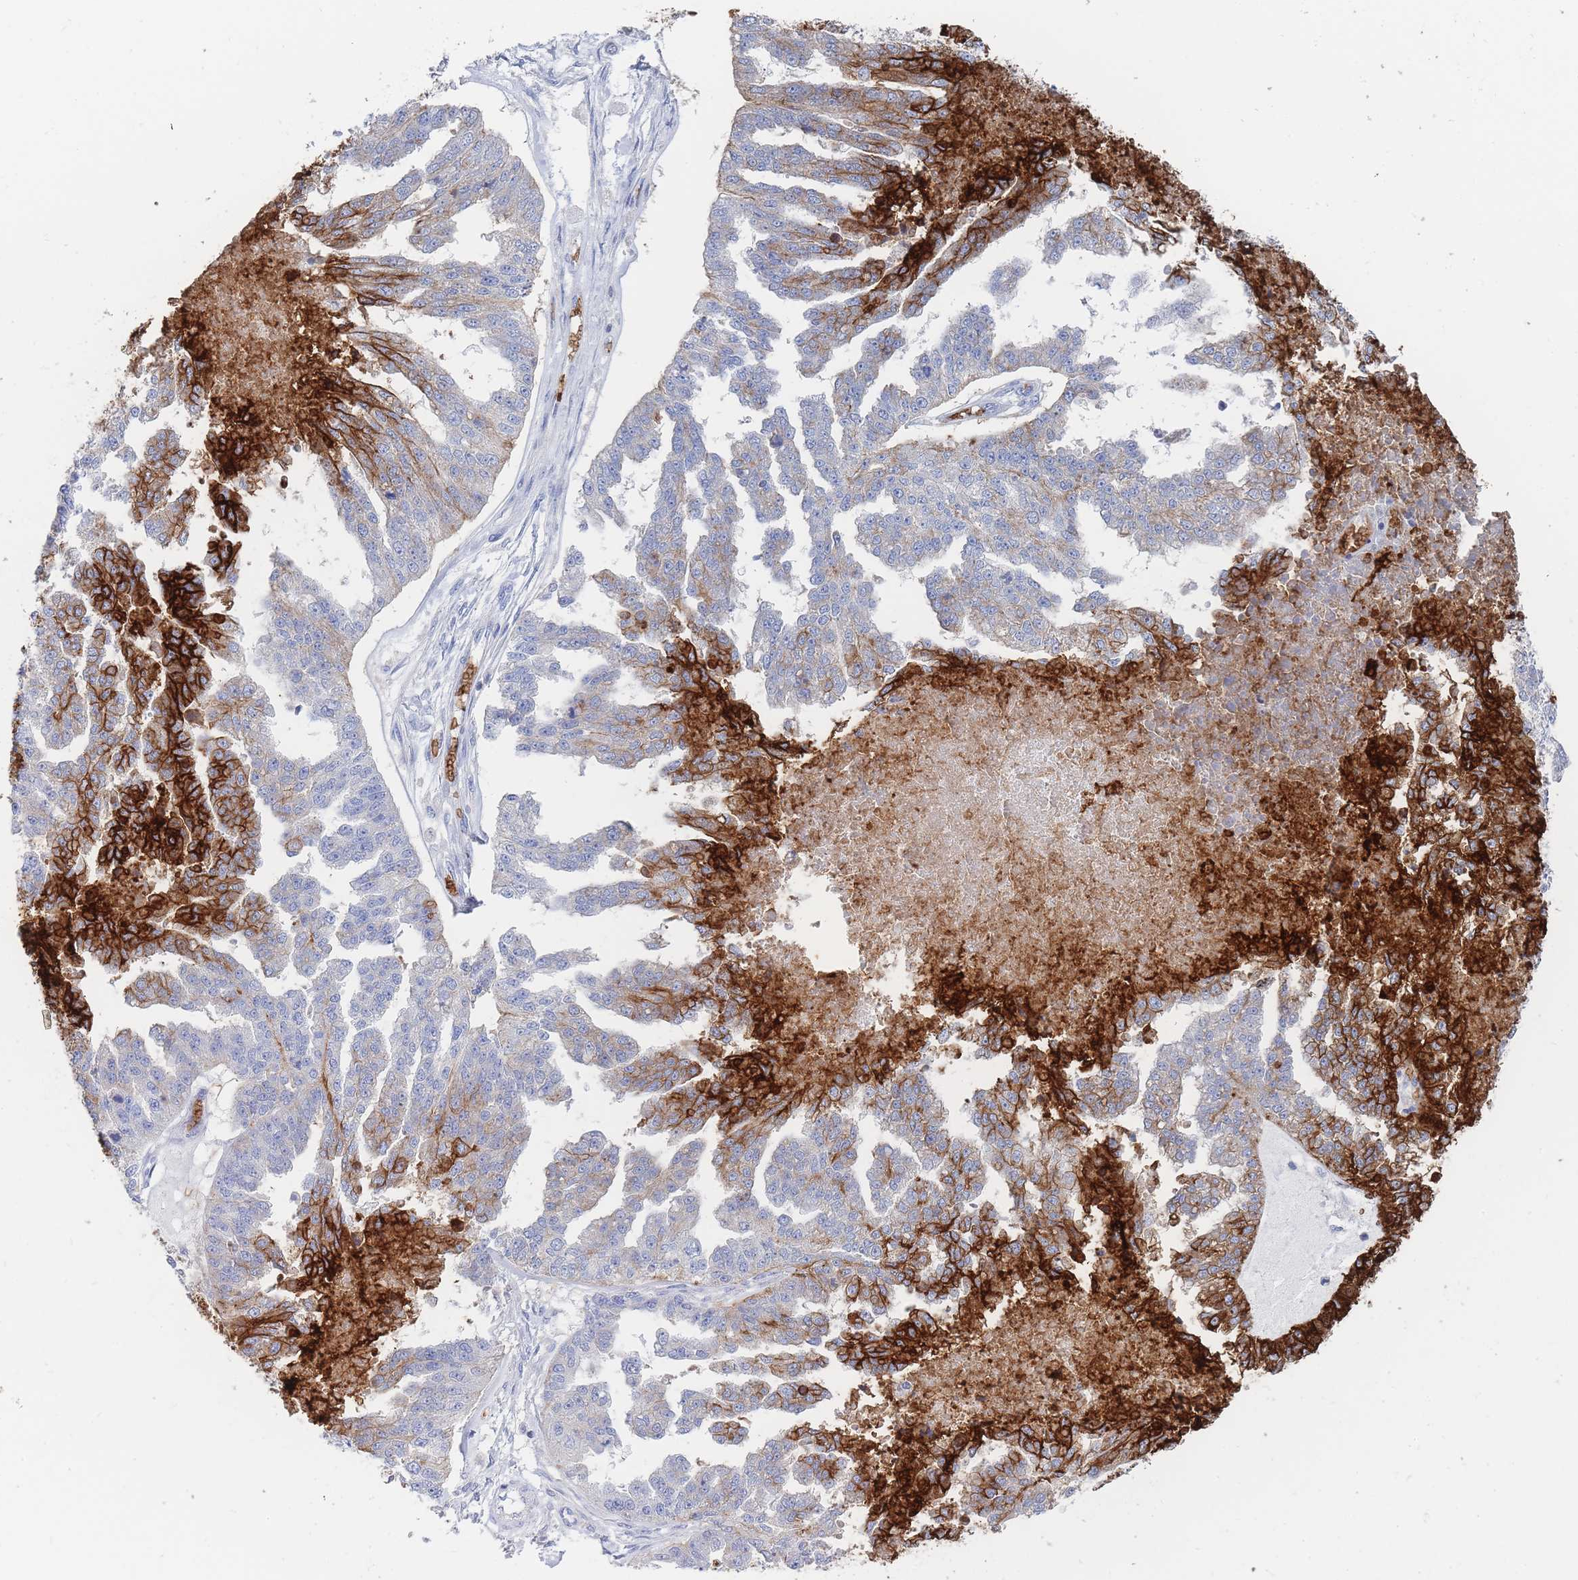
{"staining": {"intensity": "strong", "quantity": "<25%", "location": "cytoplasmic/membranous"}, "tissue": "ovarian cancer", "cell_type": "Tumor cells", "image_type": "cancer", "snomed": [{"axis": "morphology", "description": "Cystadenocarcinoma, serous, NOS"}, {"axis": "topography", "description": "Ovary"}], "caption": "Serous cystadenocarcinoma (ovarian) stained for a protein shows strong cytoplasmic/membranous positivity in tumor cells.", "gene": "SLC2A1", "patient": {"sex": "female", "age": 58}}